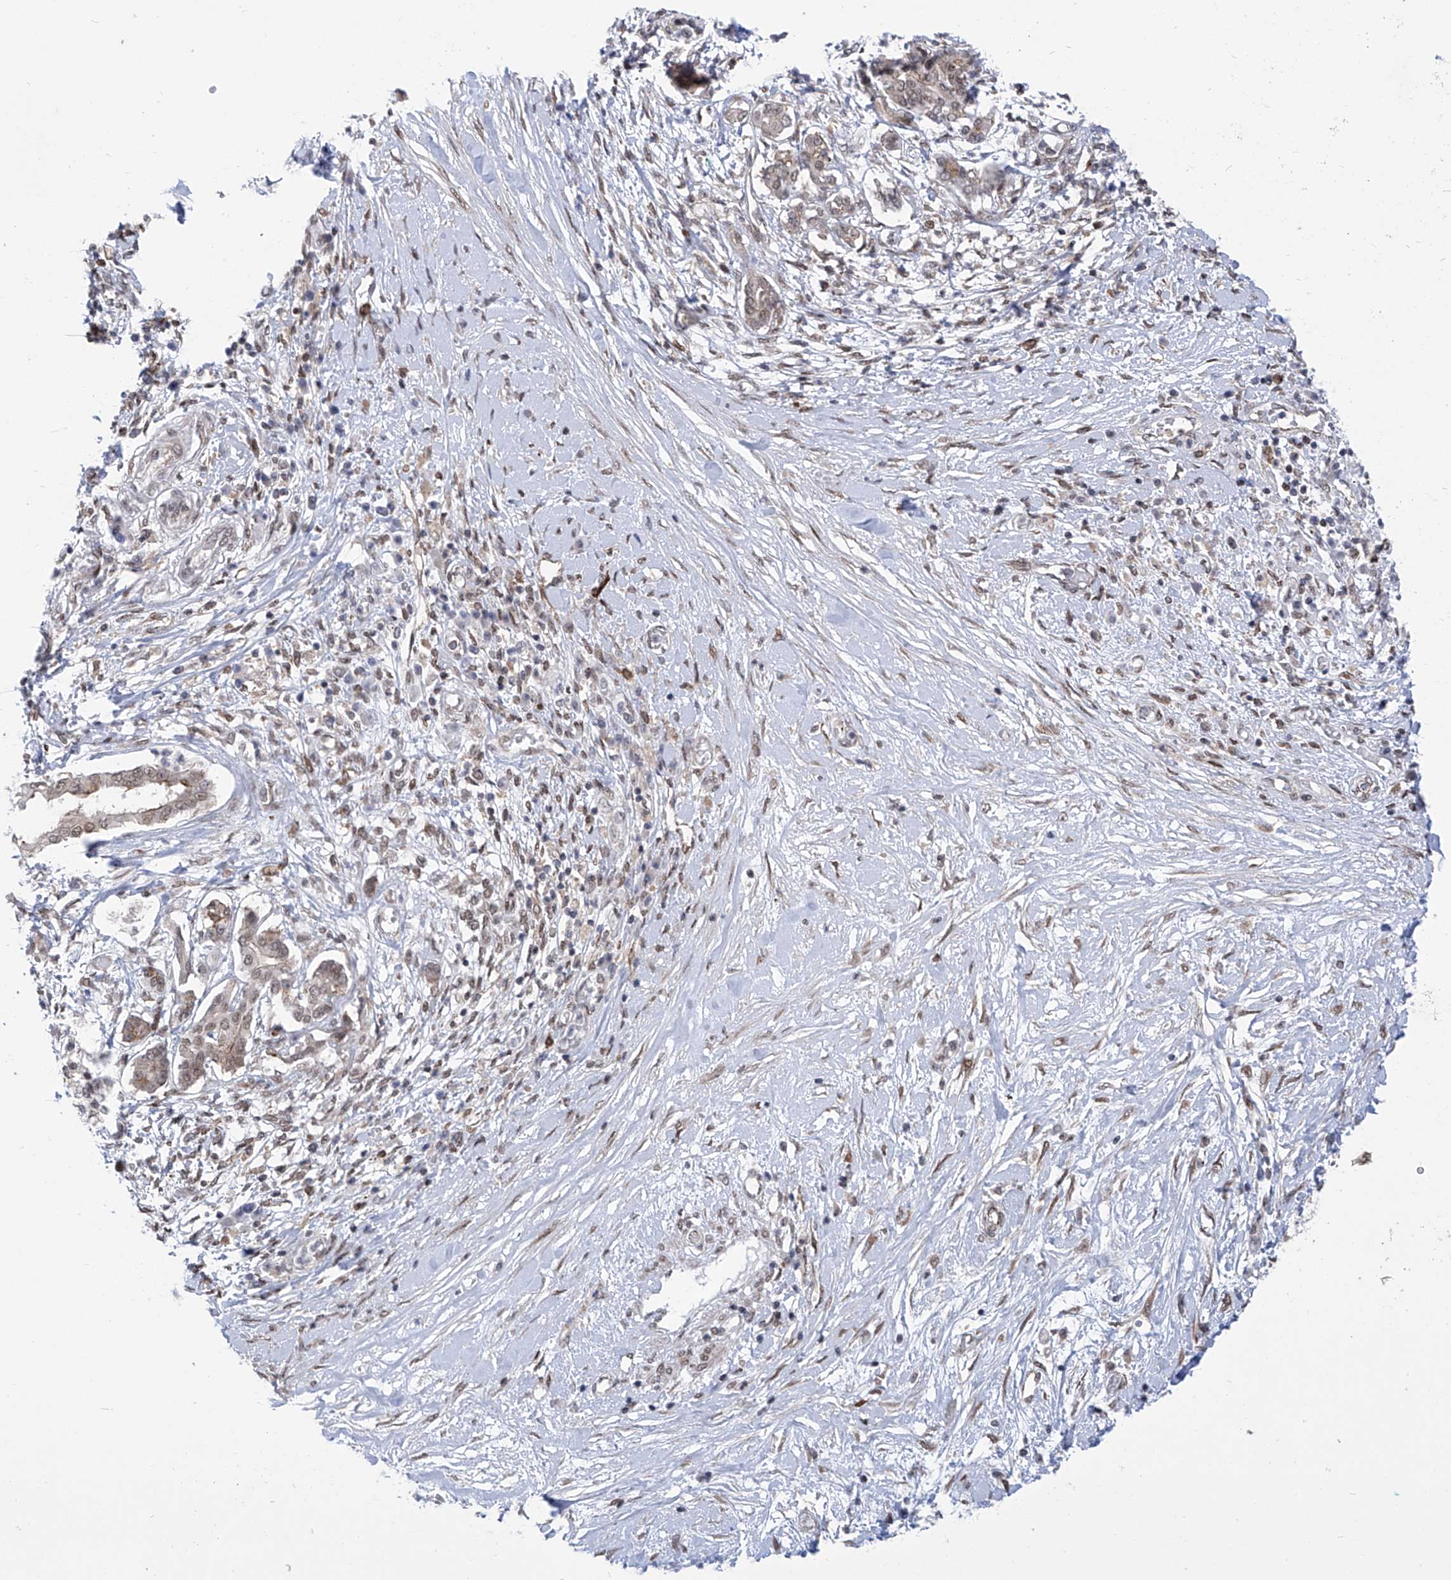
{"staining": {"intensity": "moderate", "quantity": ">75%", "location": "nuclear"}, "tissue": "pancreatic cancer", "cell_type": "Tumor cells", "image_type": "cancer", "snomed": [{"axis": "morphology", "description": "Inflammation, NOS"}, {"axis": "morphology", "description": "Adenocarcinoma, NOS"}, {"axis": "topography", "description": "Pancreas"}], "caption": "Immunohistochemistry (IHC) staining of adenocarcinoma (pancreatic), which exhibits medium levels of moderate nuclear expression in about >75% of tumor cells indicating moderate nuclear protein positivity. The staining was performed using DAB (brown) for protein detection and nuclei were counterstained in hematoxylin (blue).", "gene": "CEP290", "patient": {"sex": "female", "age": 56}}